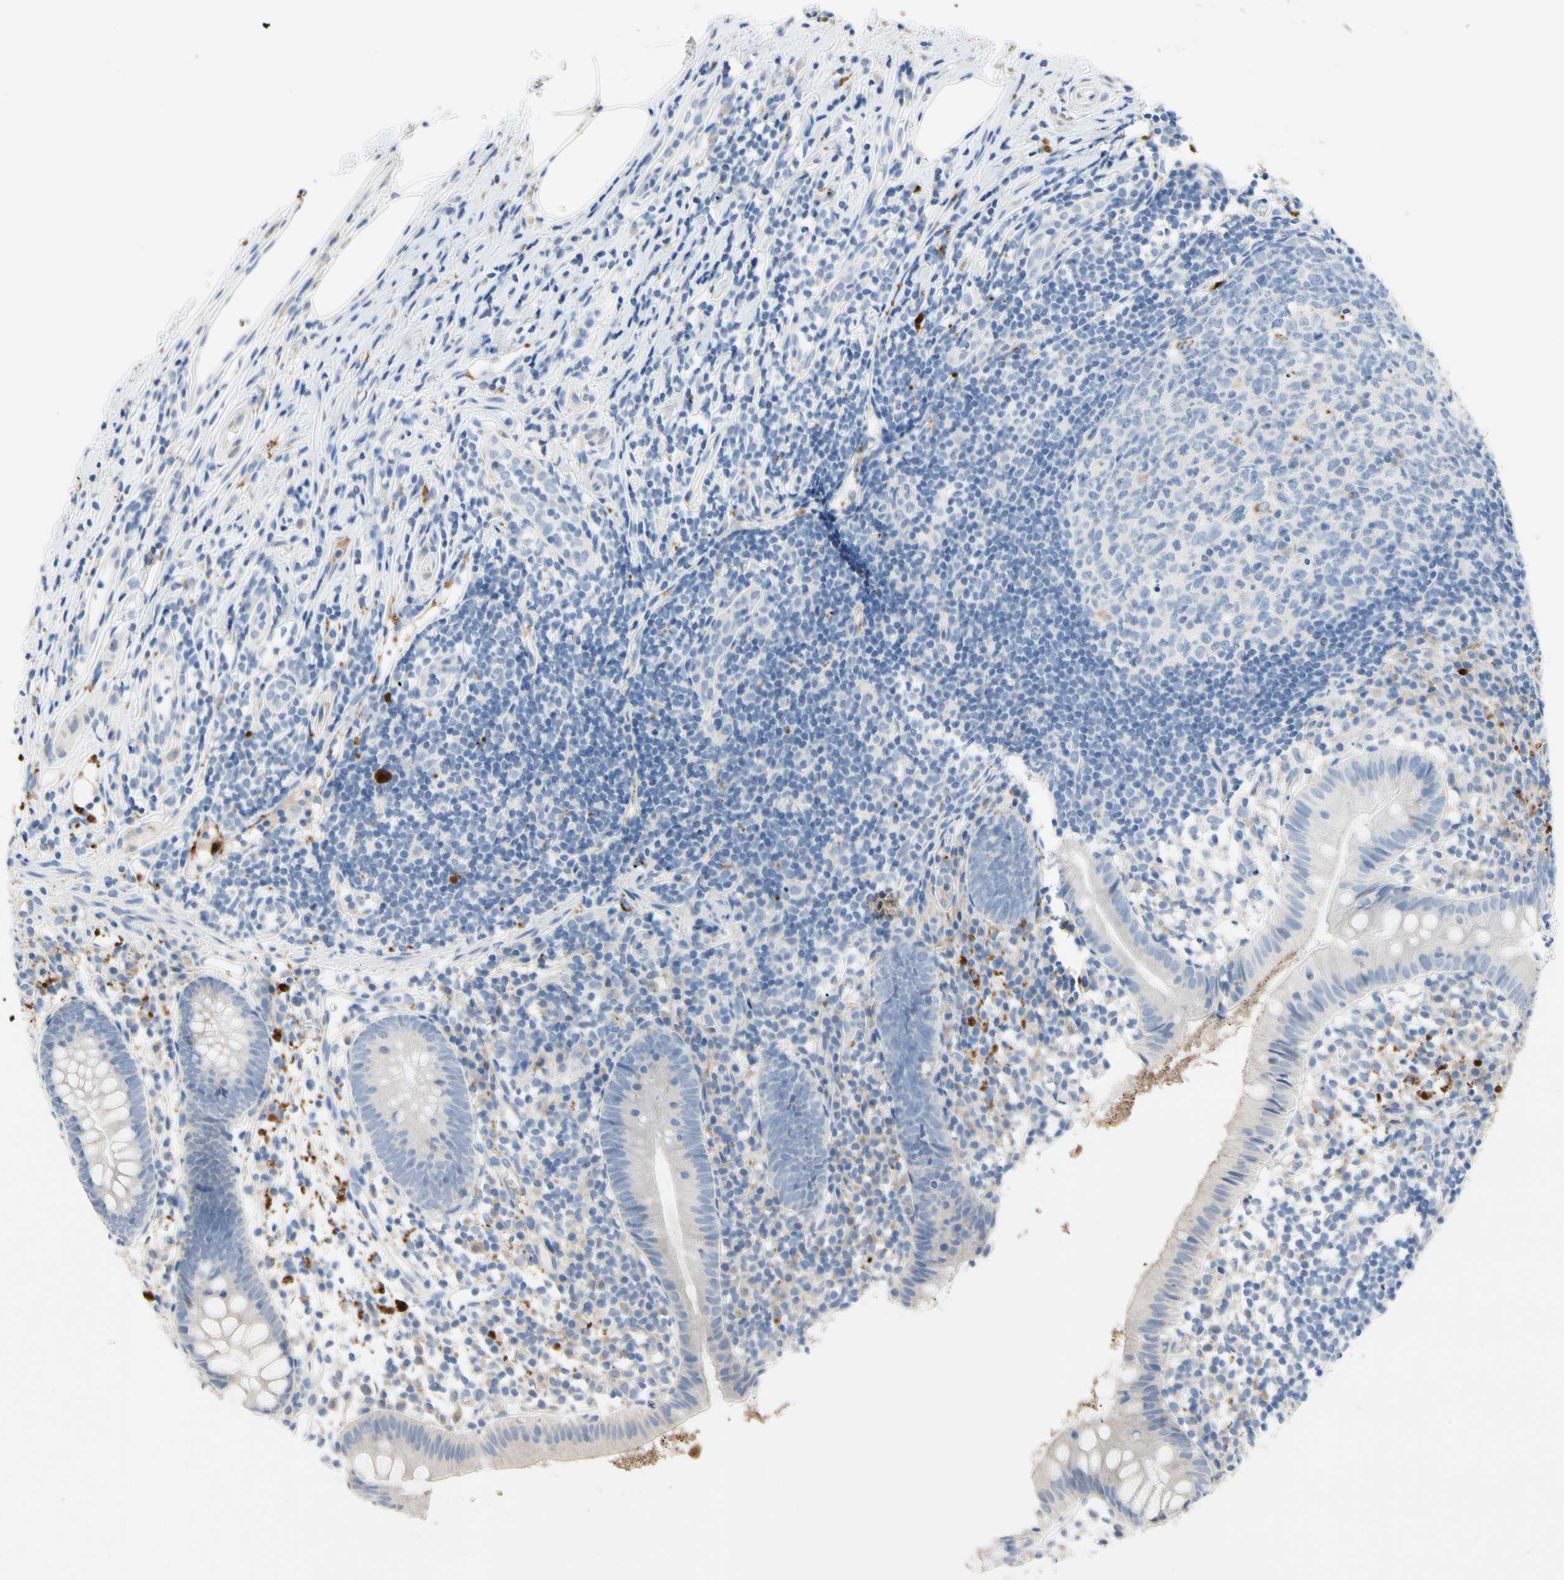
{"staining": {"intensity": "negative", "quantity": "none", "location": "none"}, "tissue": "appendix", "cell_type": "Glandular cells", "image_type": "normal", "snomed": [{"axis": "morphology", "description": "Normal tissue, NOS"}, {"axis": "topography", "description": "Appendix"}], "caption": "This image is of normal appendix stained with IHC to label a protein in brown with the nuclei are counter-stained blue. There is no positivity in glandular cells.", "gene": "RETSAT", "patient": {"sex": "female", "age": 20}}